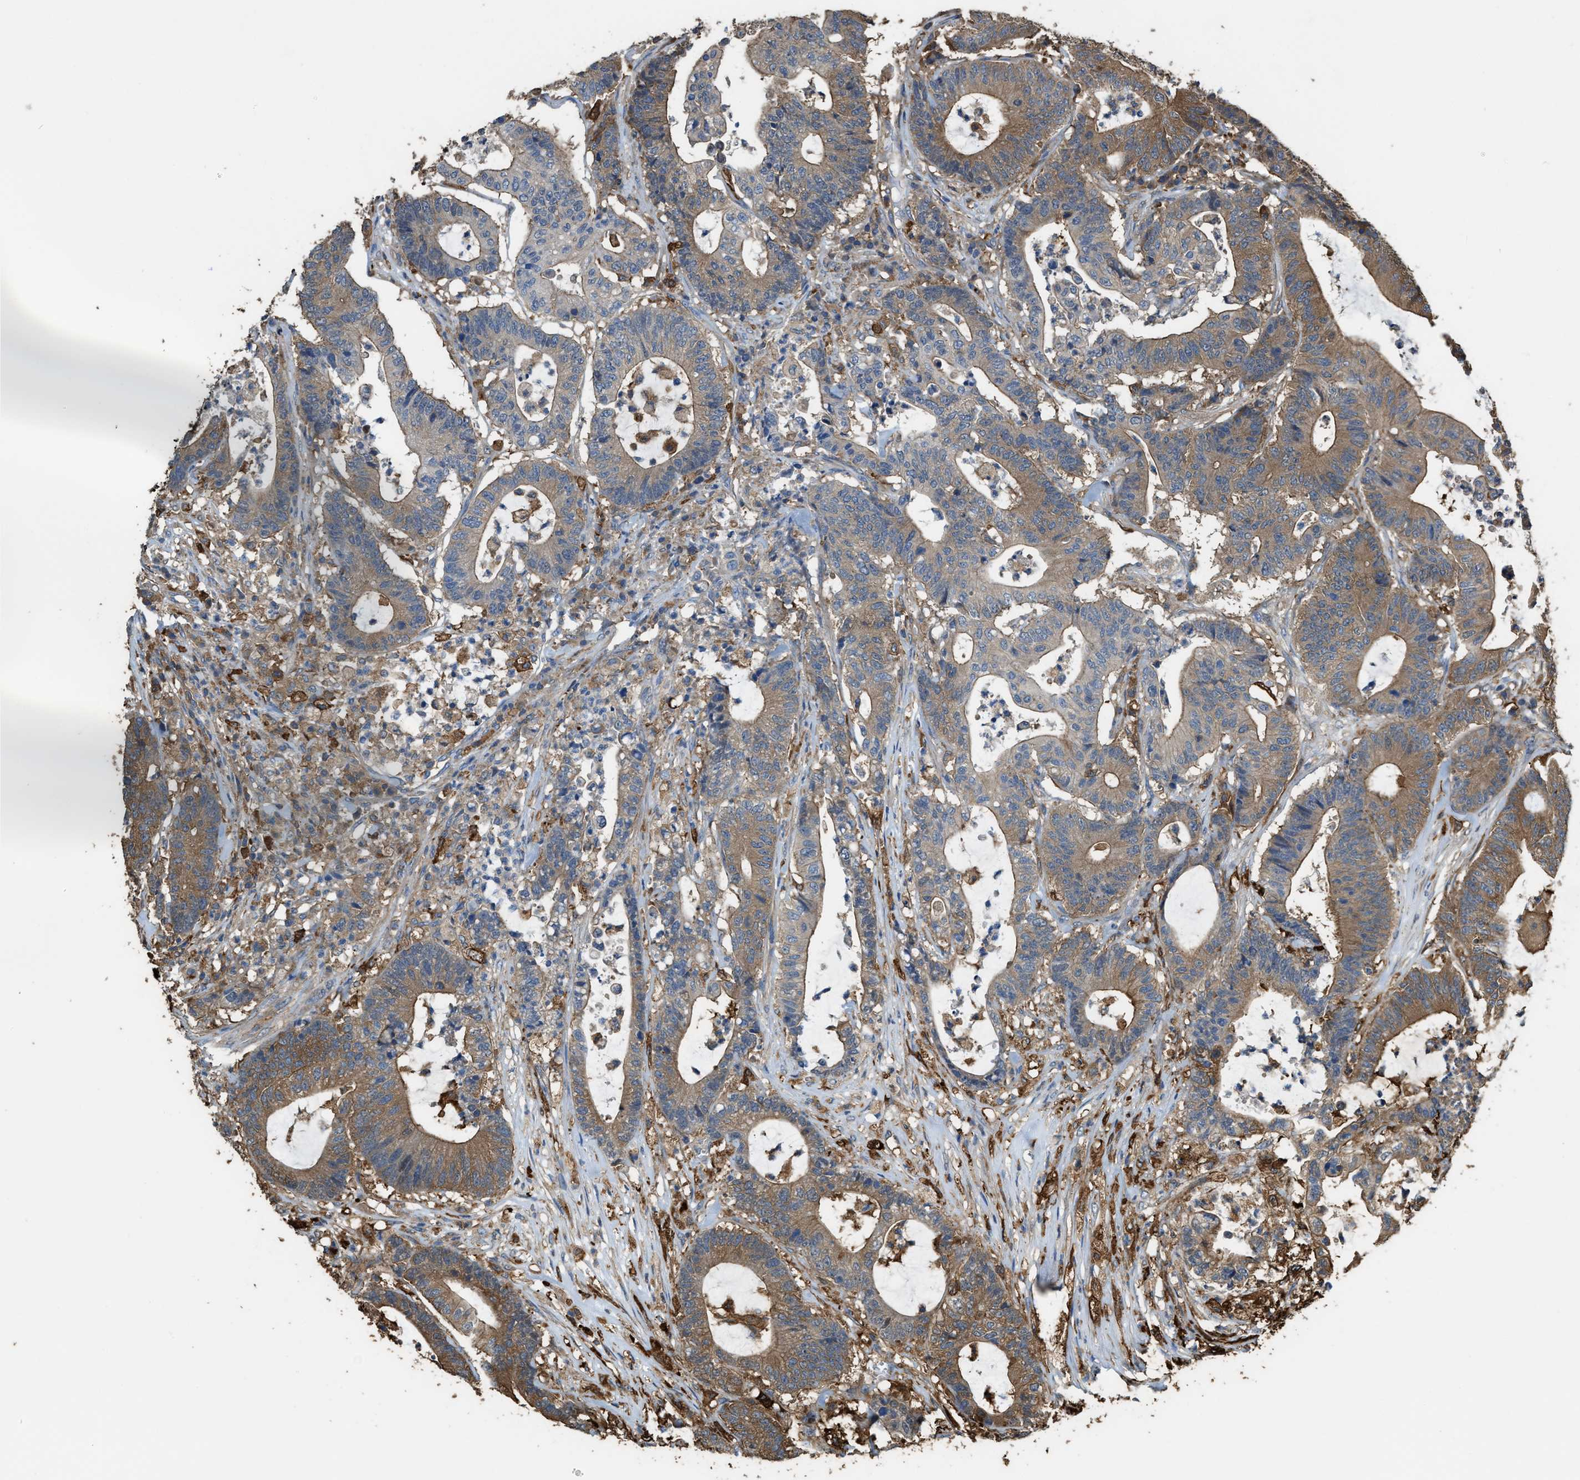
{"staining": {"intensity": "moderate", "quantity": ">75%", "location": "cytoplasmic/membranous"}, "tissue": "colorectal cancer", "cell_type": "Tumor cells", "image_type": "cancer", "snomed": [{"axis": "morphology", "description": "Adenocarcinoma, NOS"}, {"axis": "topography", "description": "Colon"}], "caption": "Adenocarcinoma (colorectal) stained for a protein displays moderate cytoplasmic/membranous positivity in tumor cells.", "gene": "ATIC", "patient": {"sex": "female", "age": 84}}